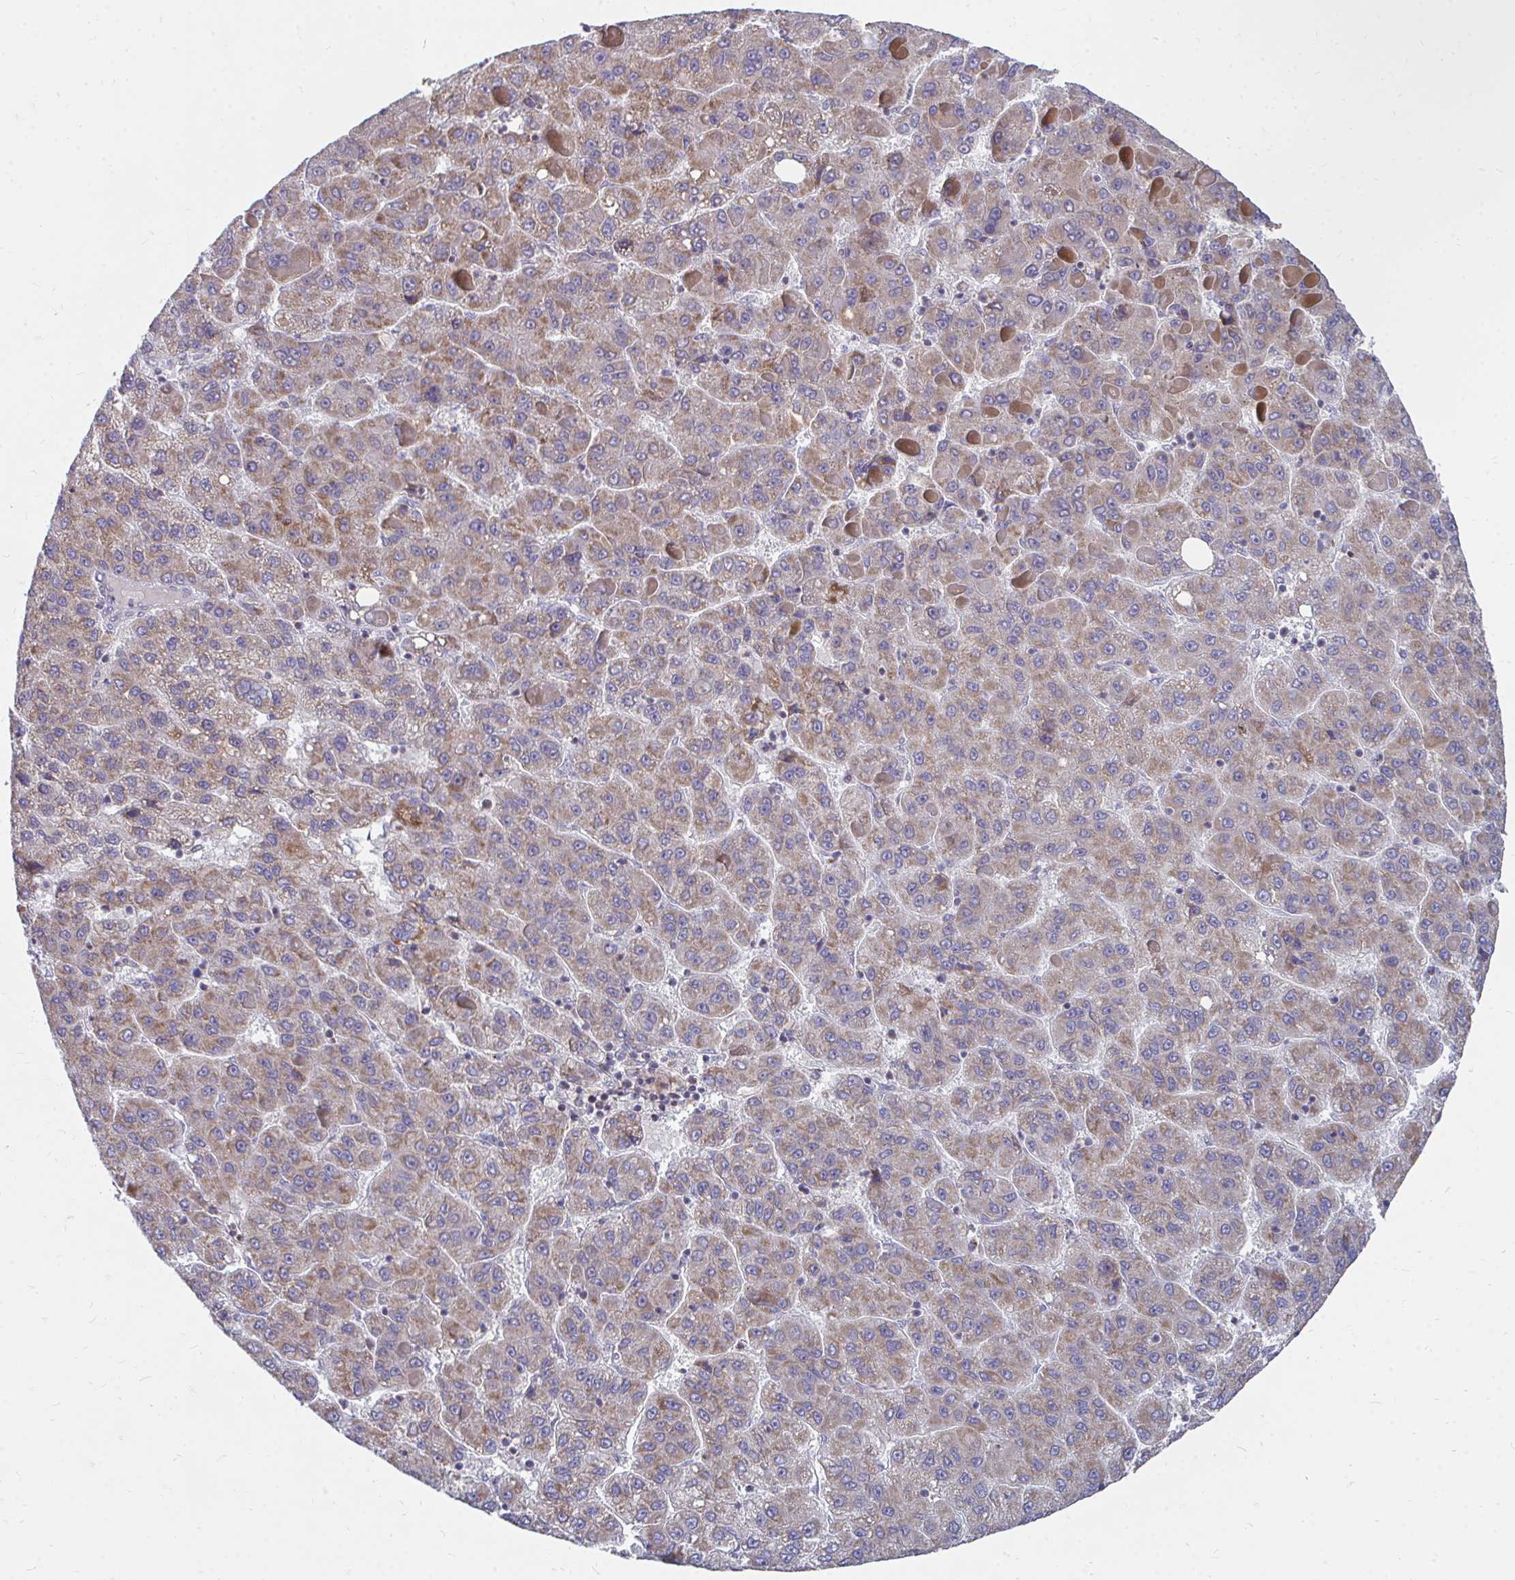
{"staining": {"intensity": "moderate", "quantity": "25%-75%", "location": "cytoplasmic/membranous"}, "tissue": "liver cancer", "cell_type": "Tumor cells", "image_type": "cancer", "snomed": [{"axis": "morphology", "description": "Carcinoma, Hepatocellular, NOS"}, {"axis": "topography", "description": "Liver"}], "caption": "A photomicrograph of human liver hepatocellular carcinoma stained for a protein demonstrates moderate cytoplasmic/membranous brown staining in tumor cells. Ihc stains the protein in brown and the nuclei are stained blue.", "gene": "PEX3", "patient": {"sex": "female", "age": 82}}